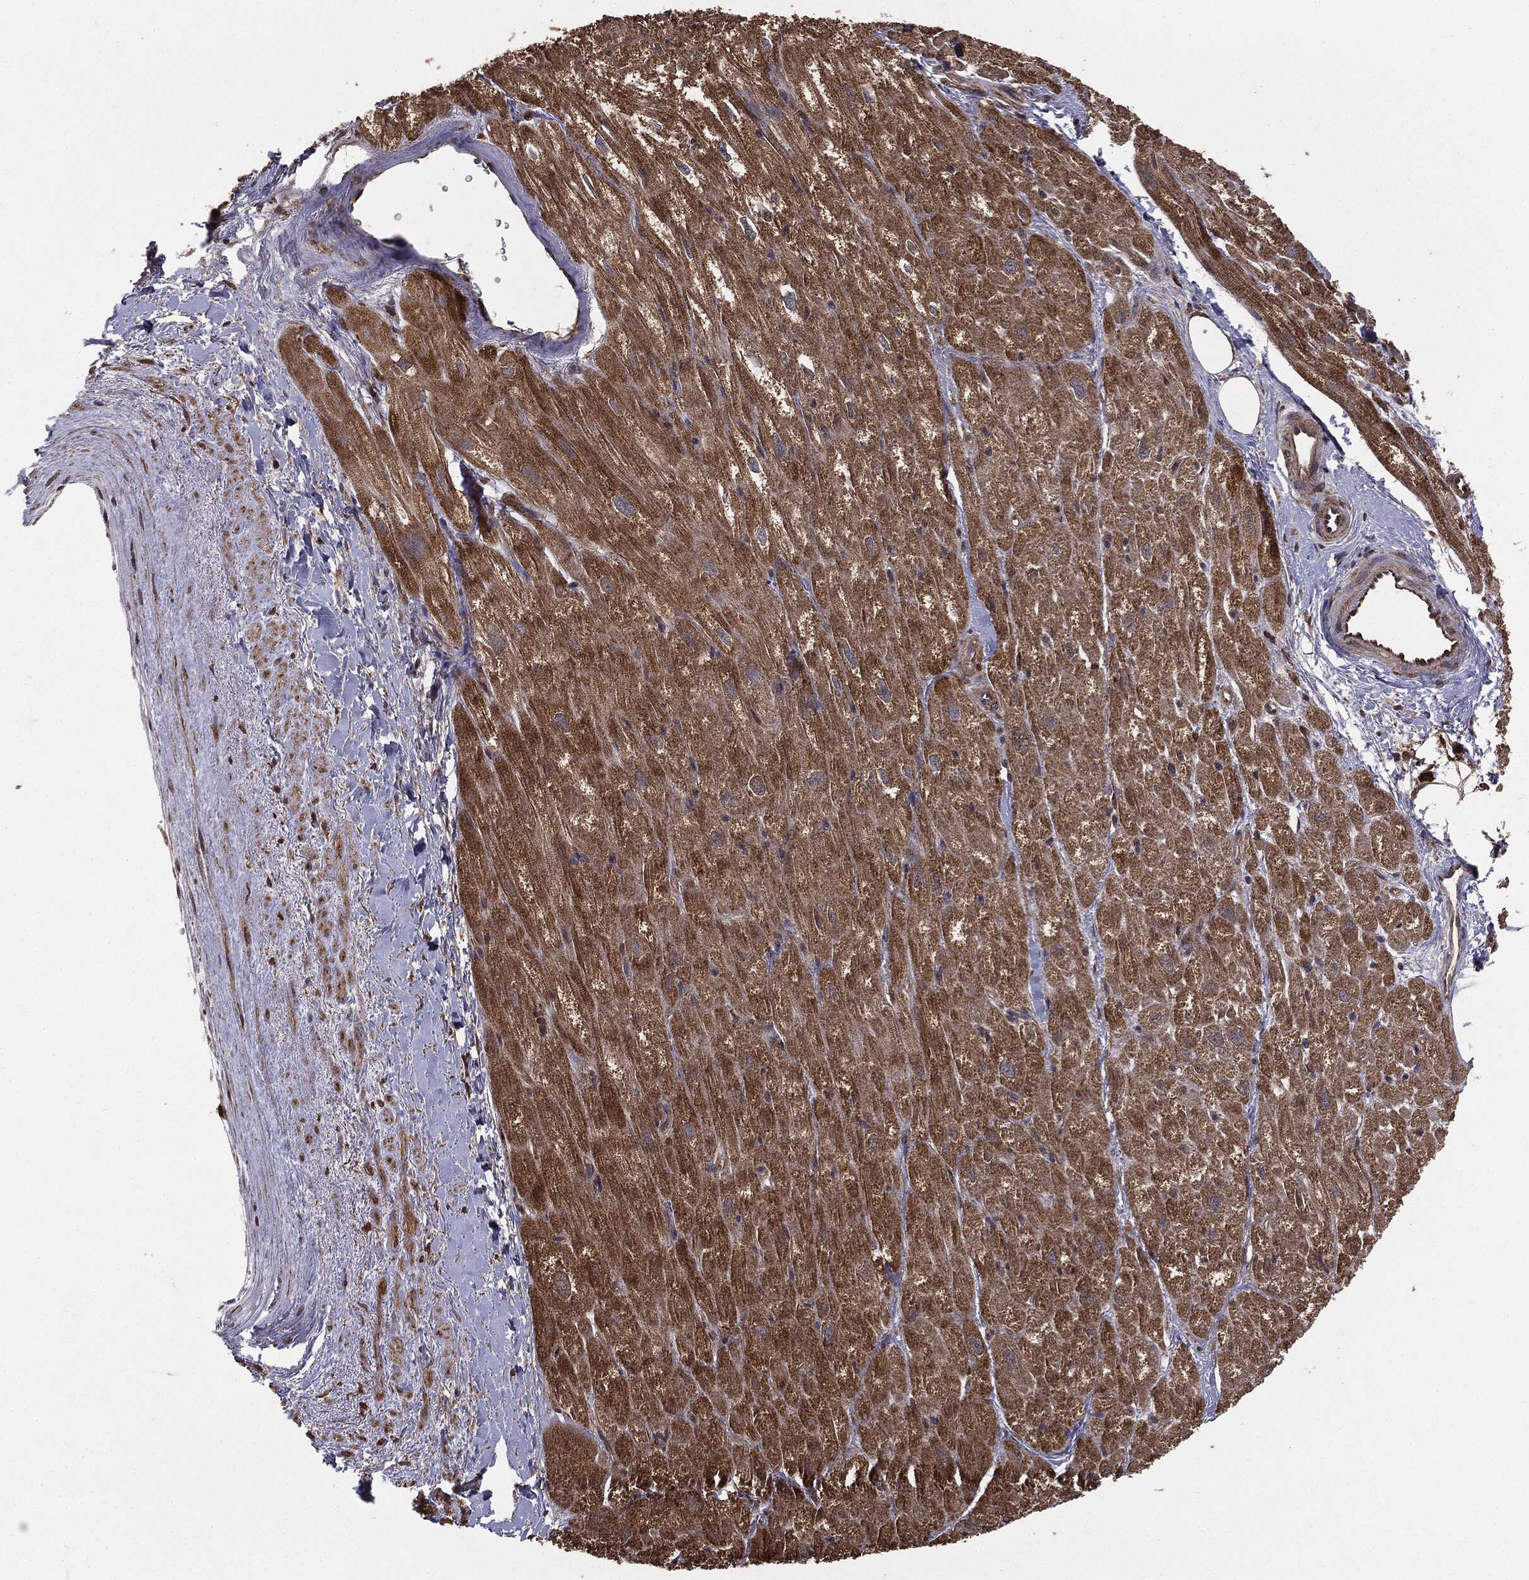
{"staining": {"intensity": "moderate", "quantity": "25%-75%", "location": "cytoplasmic/membranous"}, "tissue": "heart muscle", "cell_type": "Cardiomyocytes", "image_type": "normal", "snomed": [{"axis": "morphology", "description": "Normal tissue, NOS"}, {"axis": "topography", "description": "Heart"}], "caption": "Heart muscle stained with a protein marker exhibits moderate staining in cardiomyocytes.", "gene": "NME1", "patient": {"sex": "male", "age": 62}}